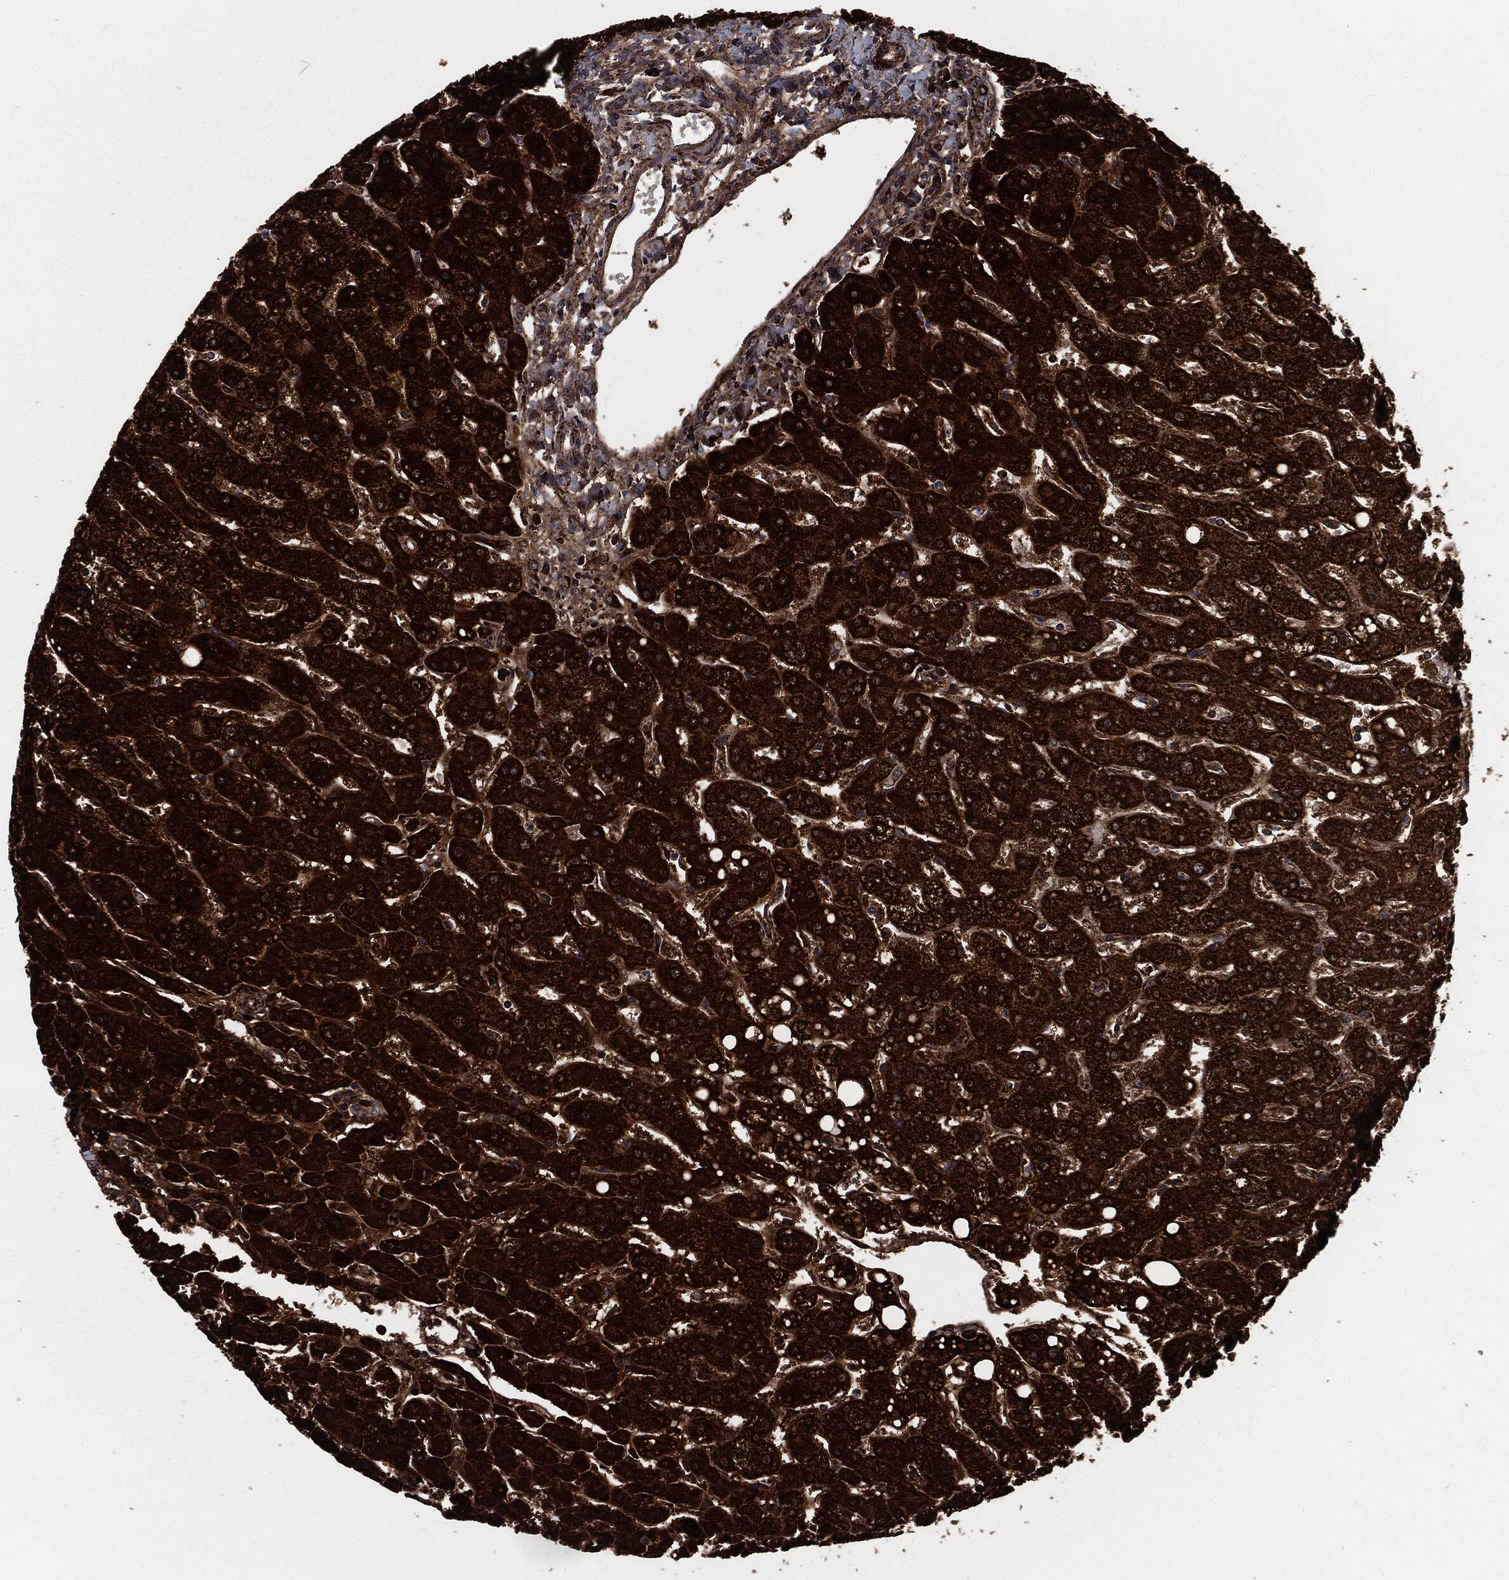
{"staining": {"intensity": "moderate", "quantity": ">75%", "location": "cytoplasmic/membranous"}, "tissue": "liver", "cell_type": "Cholangiocytes", "image_type": "normal", "snomed": [{"axis": "morphology", "description": "Normal tissue, NOS"}, {"axis": "topography", "description": "Liver"}], "caption": "Moderate cytoplasmic/membranous staining for a protein is appreciated in about >75% of cholangiocytes of benign liver using immunohistochemistry.", "gene": "FH", "patient": {"sex": "male", "age": 67}}